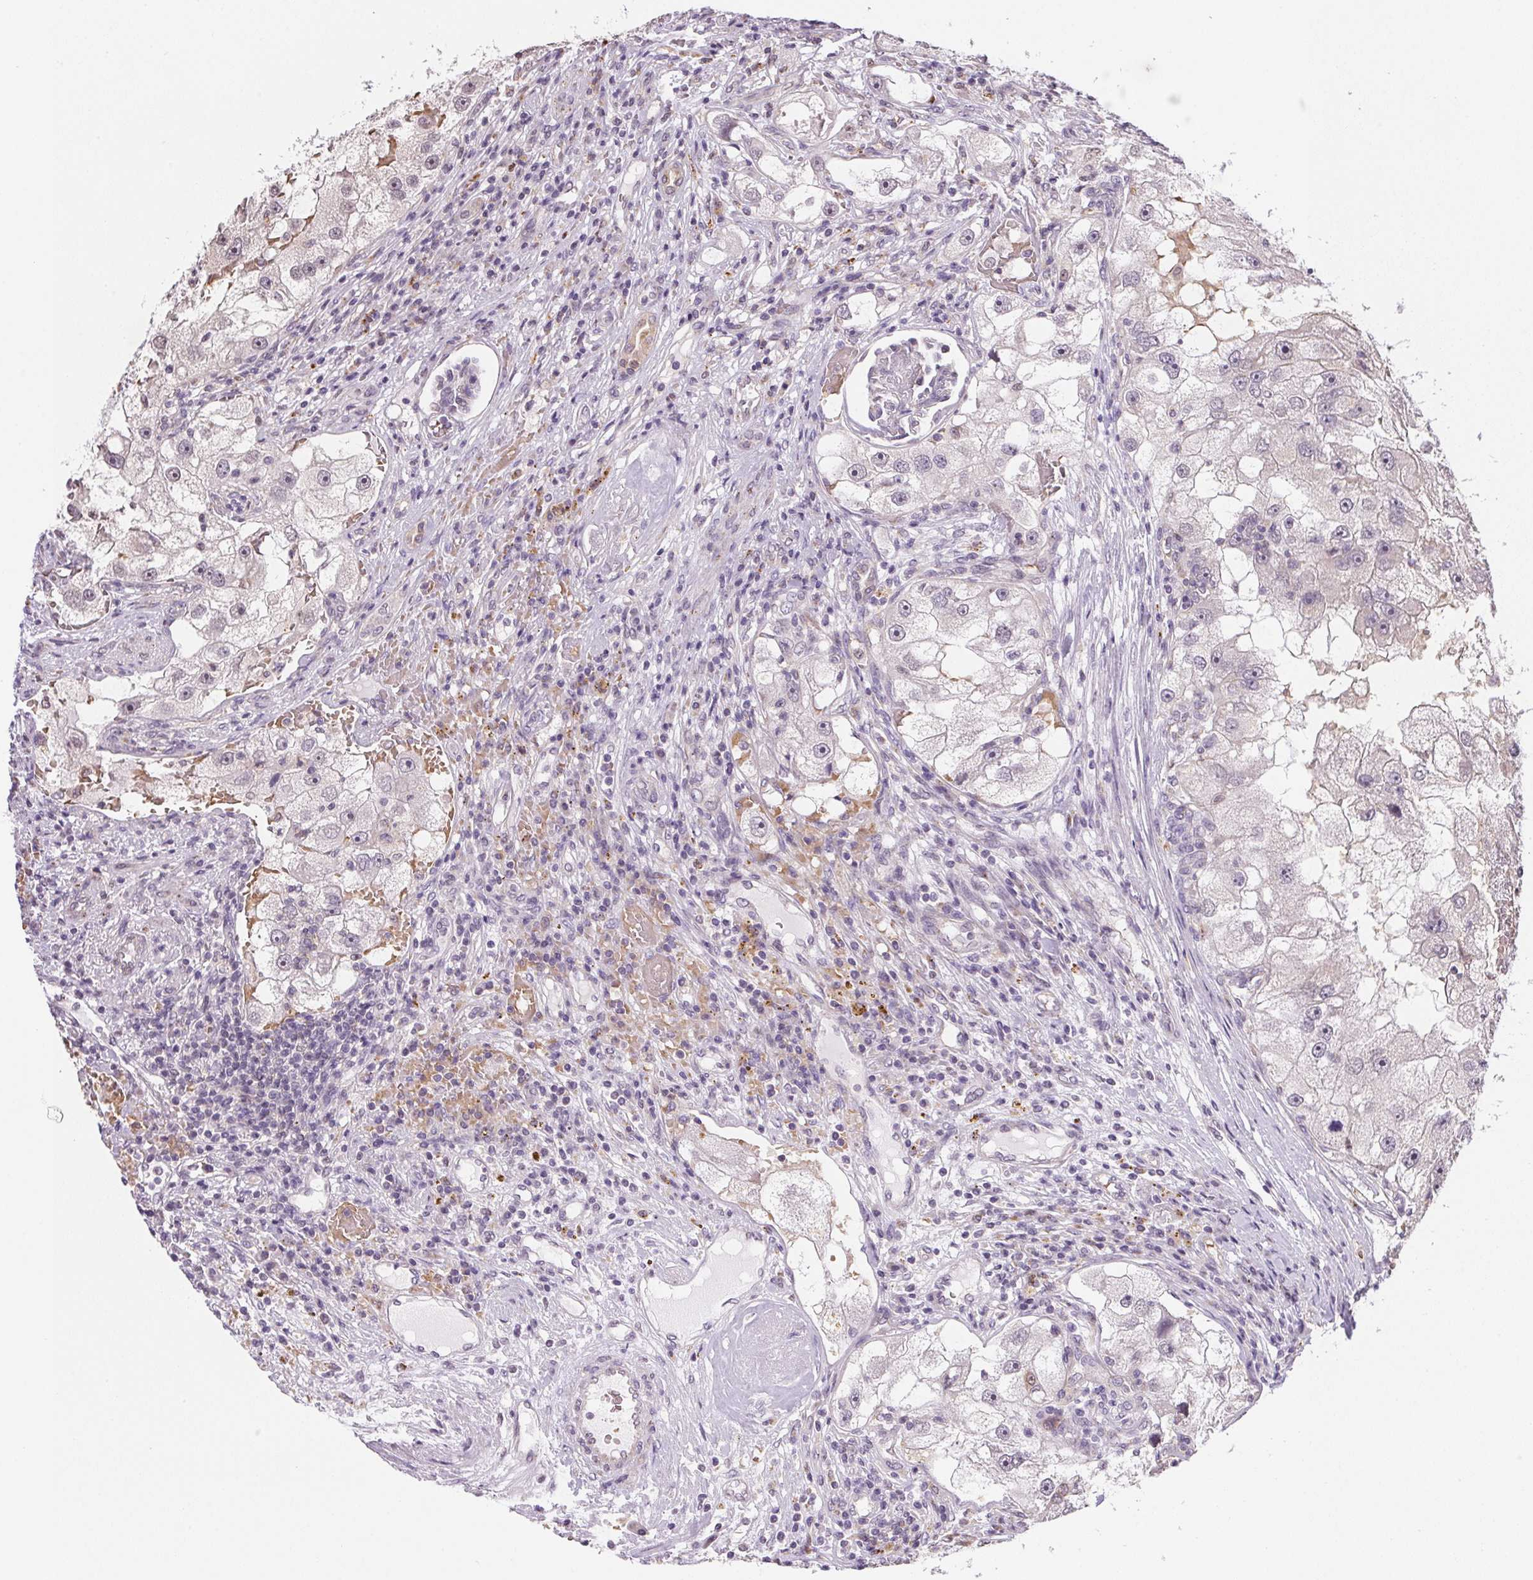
{"staining": {"intensity": "negative", "quantity": "none", "location": "none"}, "tissue": "renal cancer", "cell_type": "Tumor cells", "image_type": "cancer", "snomed": [{"axis": "morphology", "description": "Adenocarcinoma, NOS"}, {"axis": "topography", "description": "Kidney"}], "caption": "DAB (3,3'-diaminobenzidine) immunohistochemical staining of human renal cancer shows no significant staining in tumor cells. (DAB immunohistochemistry (IHC) visualized using brightfield microscopy, high magnification).", "gene": "METTL13", "patient": {"sex": "male", "age": 63}}